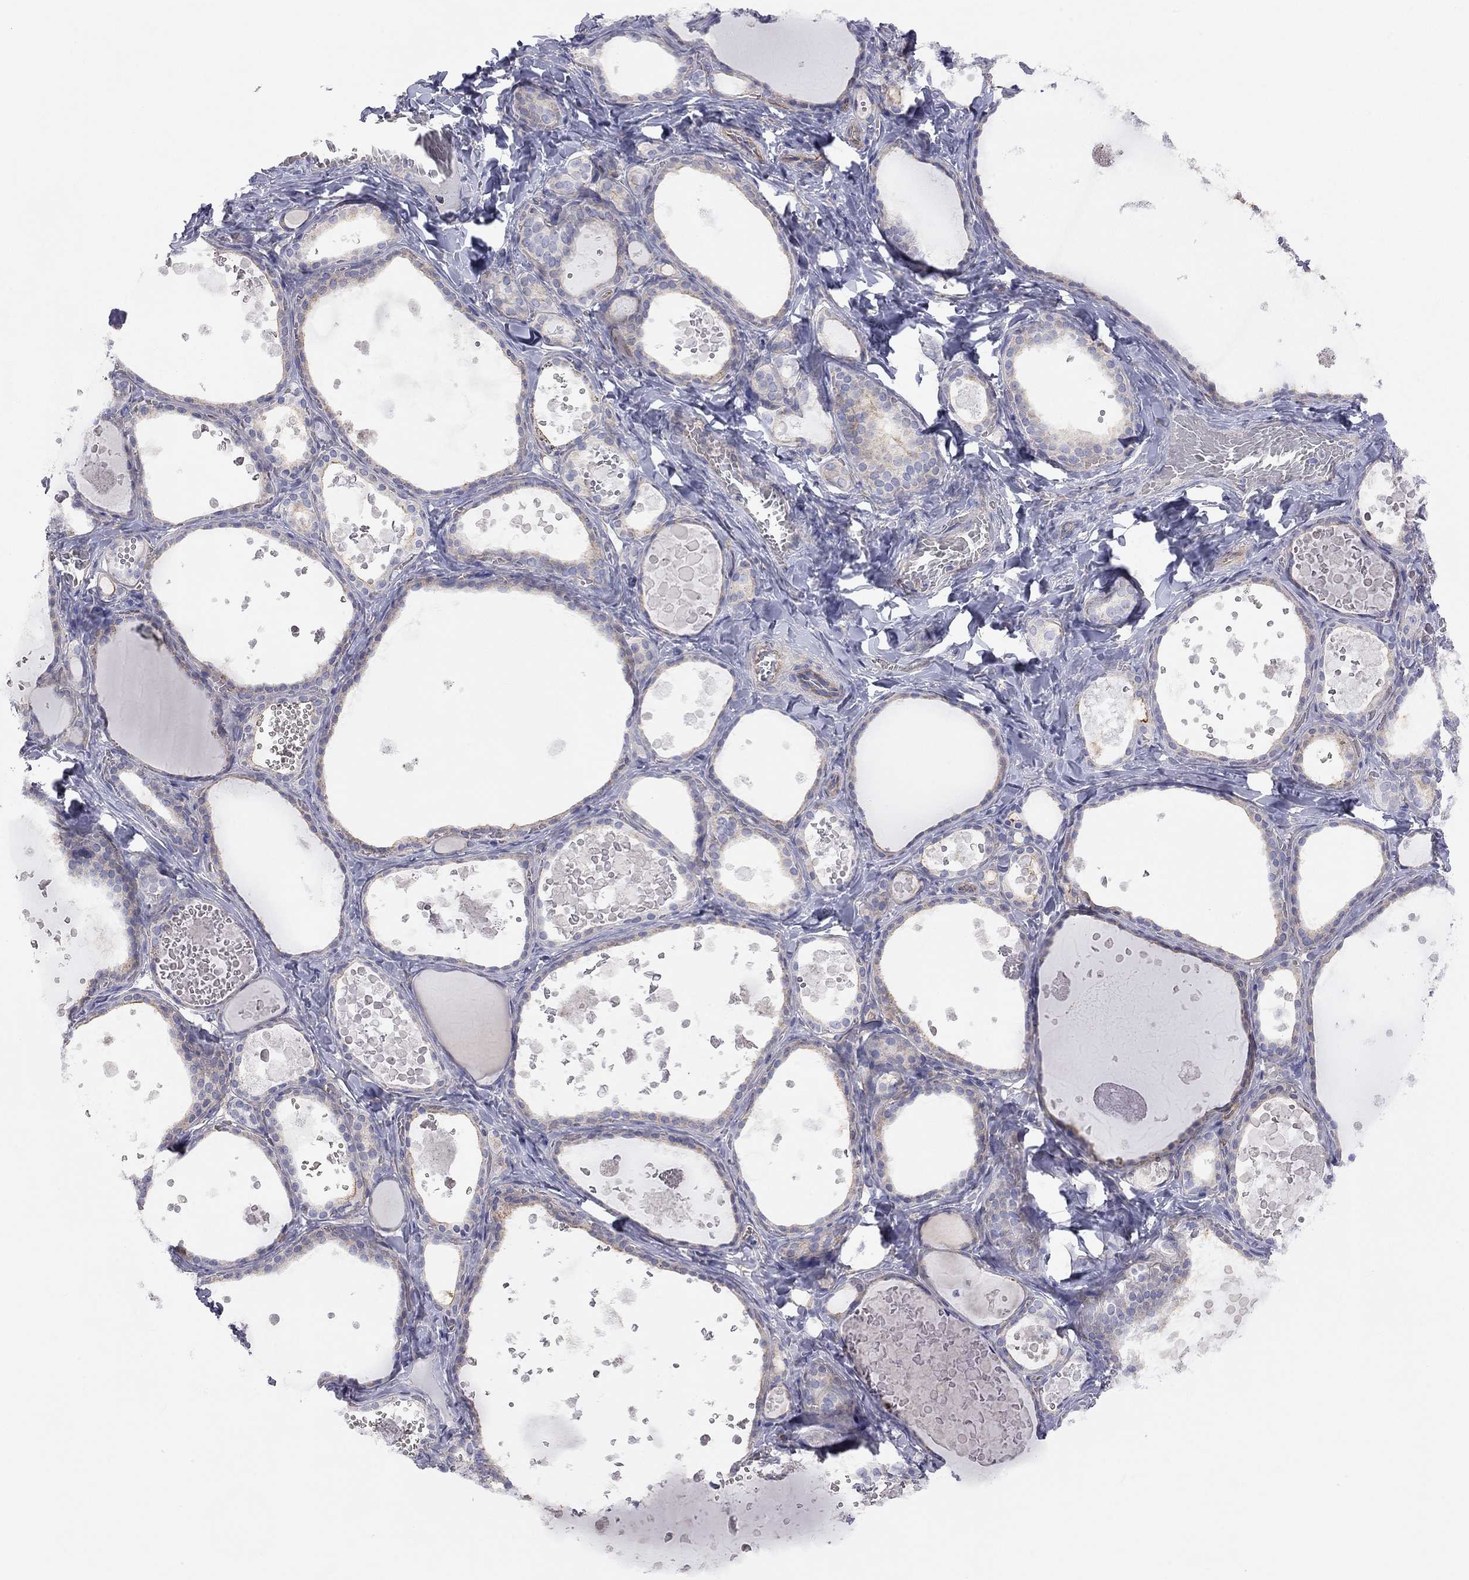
{"staining": {"intensity": "weak", "quantity": "<25%", "location": "cytoplasmic/membranous"}, "tissue": "thyroid gland", "cell_type": "Glandular cells", "image_type": "normal", "snomed": [{"axis": "morphology", "description": "Normal tissue, NOS"}, {"axis": "topography", "description": "Thyroid gland"}], "caption": "Protein analysis of unremarkable thyroid gland displays no significant expression in glandular cells.", "gene": "GPRC5B", "patient": {"sex": "female", "age": 56}}